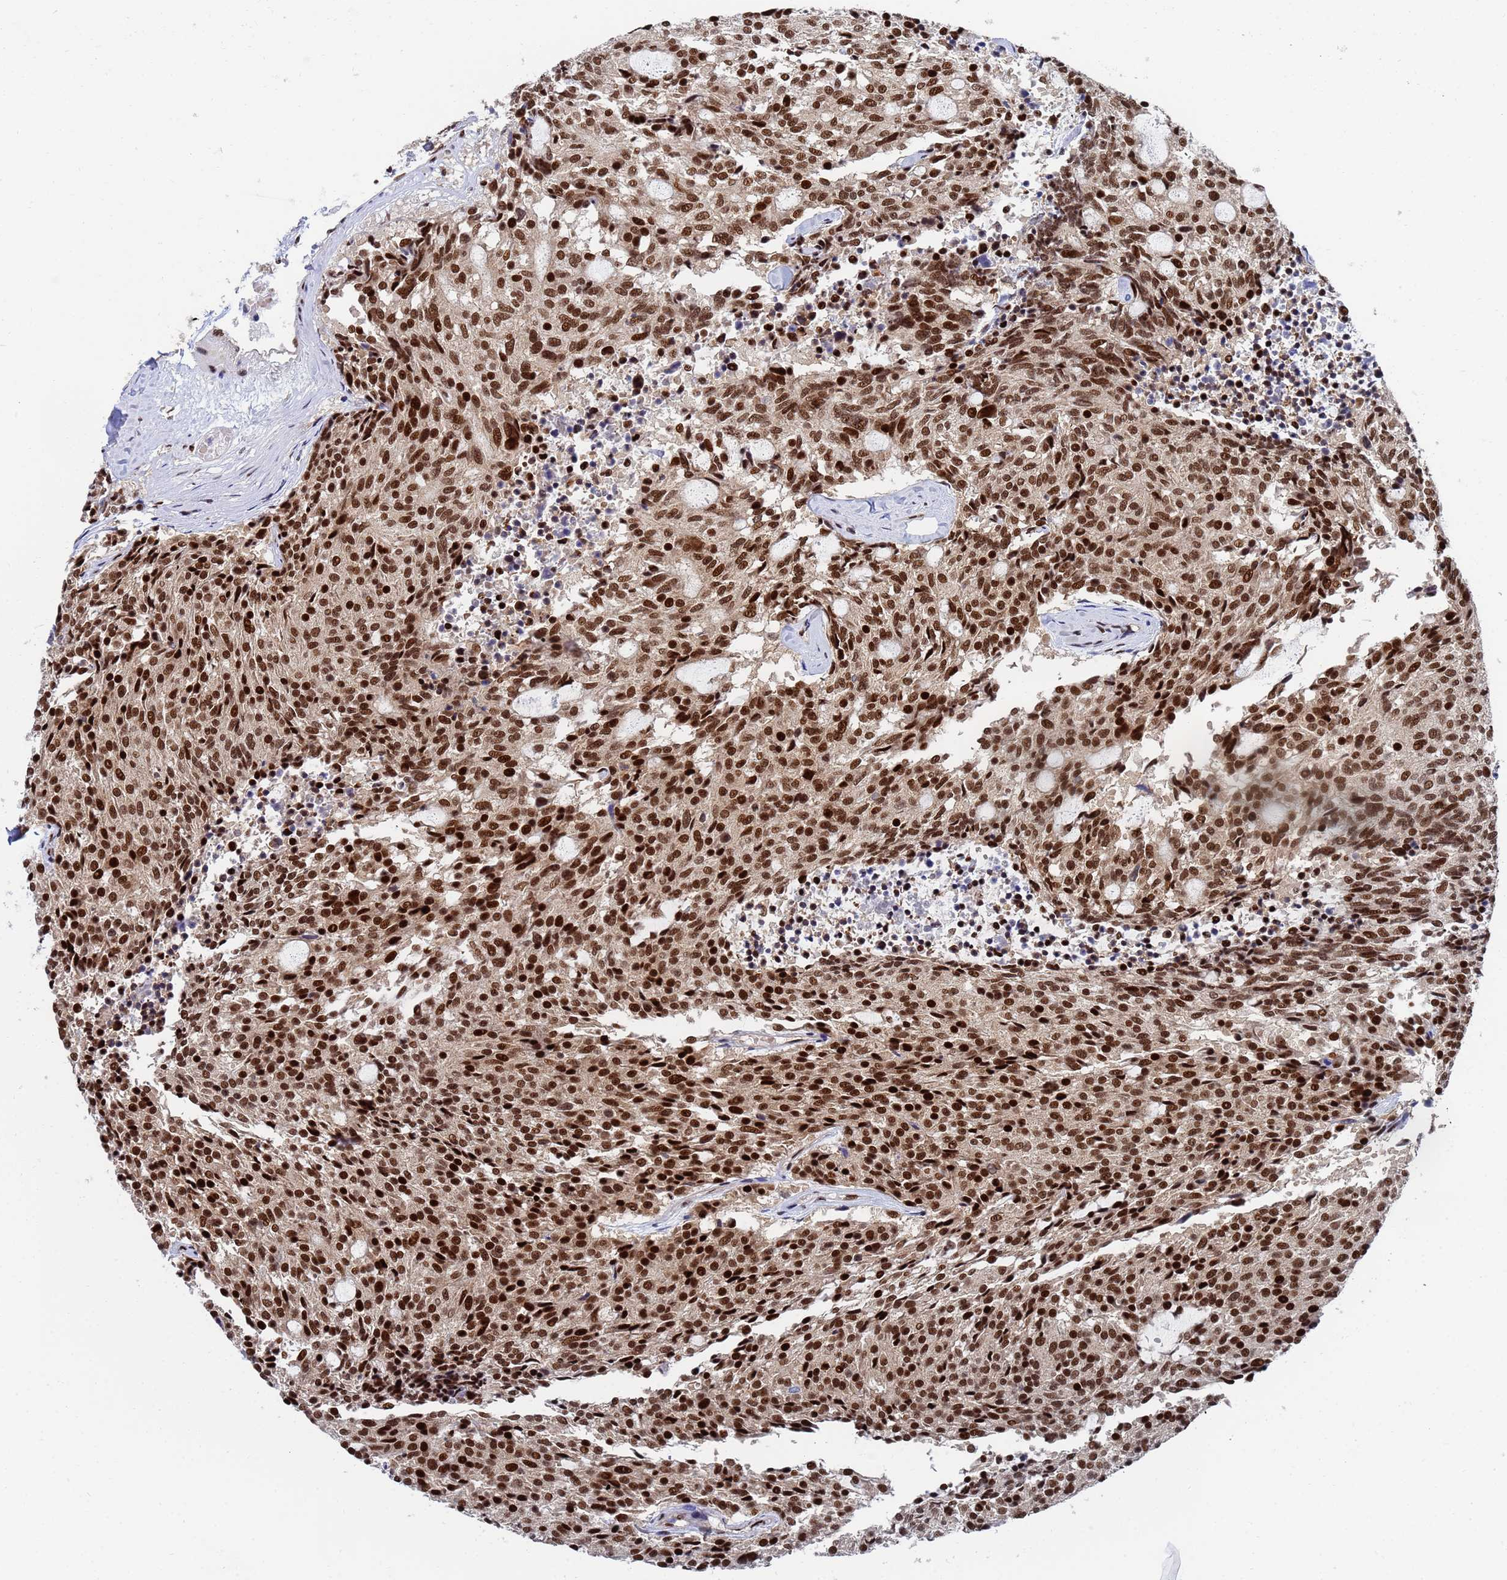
{"staining": {"intensity": "strong", "quantity": ">75%", "location": "nuclear"}, "tissue": "carcinoid", "cell_type": "Tumor cells", "image_type": "cancer", "snomed": [{"axis": "morphology", "description": "Carcinoid, malignant, NOS"}, {"axis": "topography", "description": "Pancreas"}], "caption": "Immunohistochemical staining of carcinoid displays high levels of strong nuclear protein staining in about >75% of tumor cells.", "gene": "AP5Z1", "patient": {"sex": "female", "age": 54}}